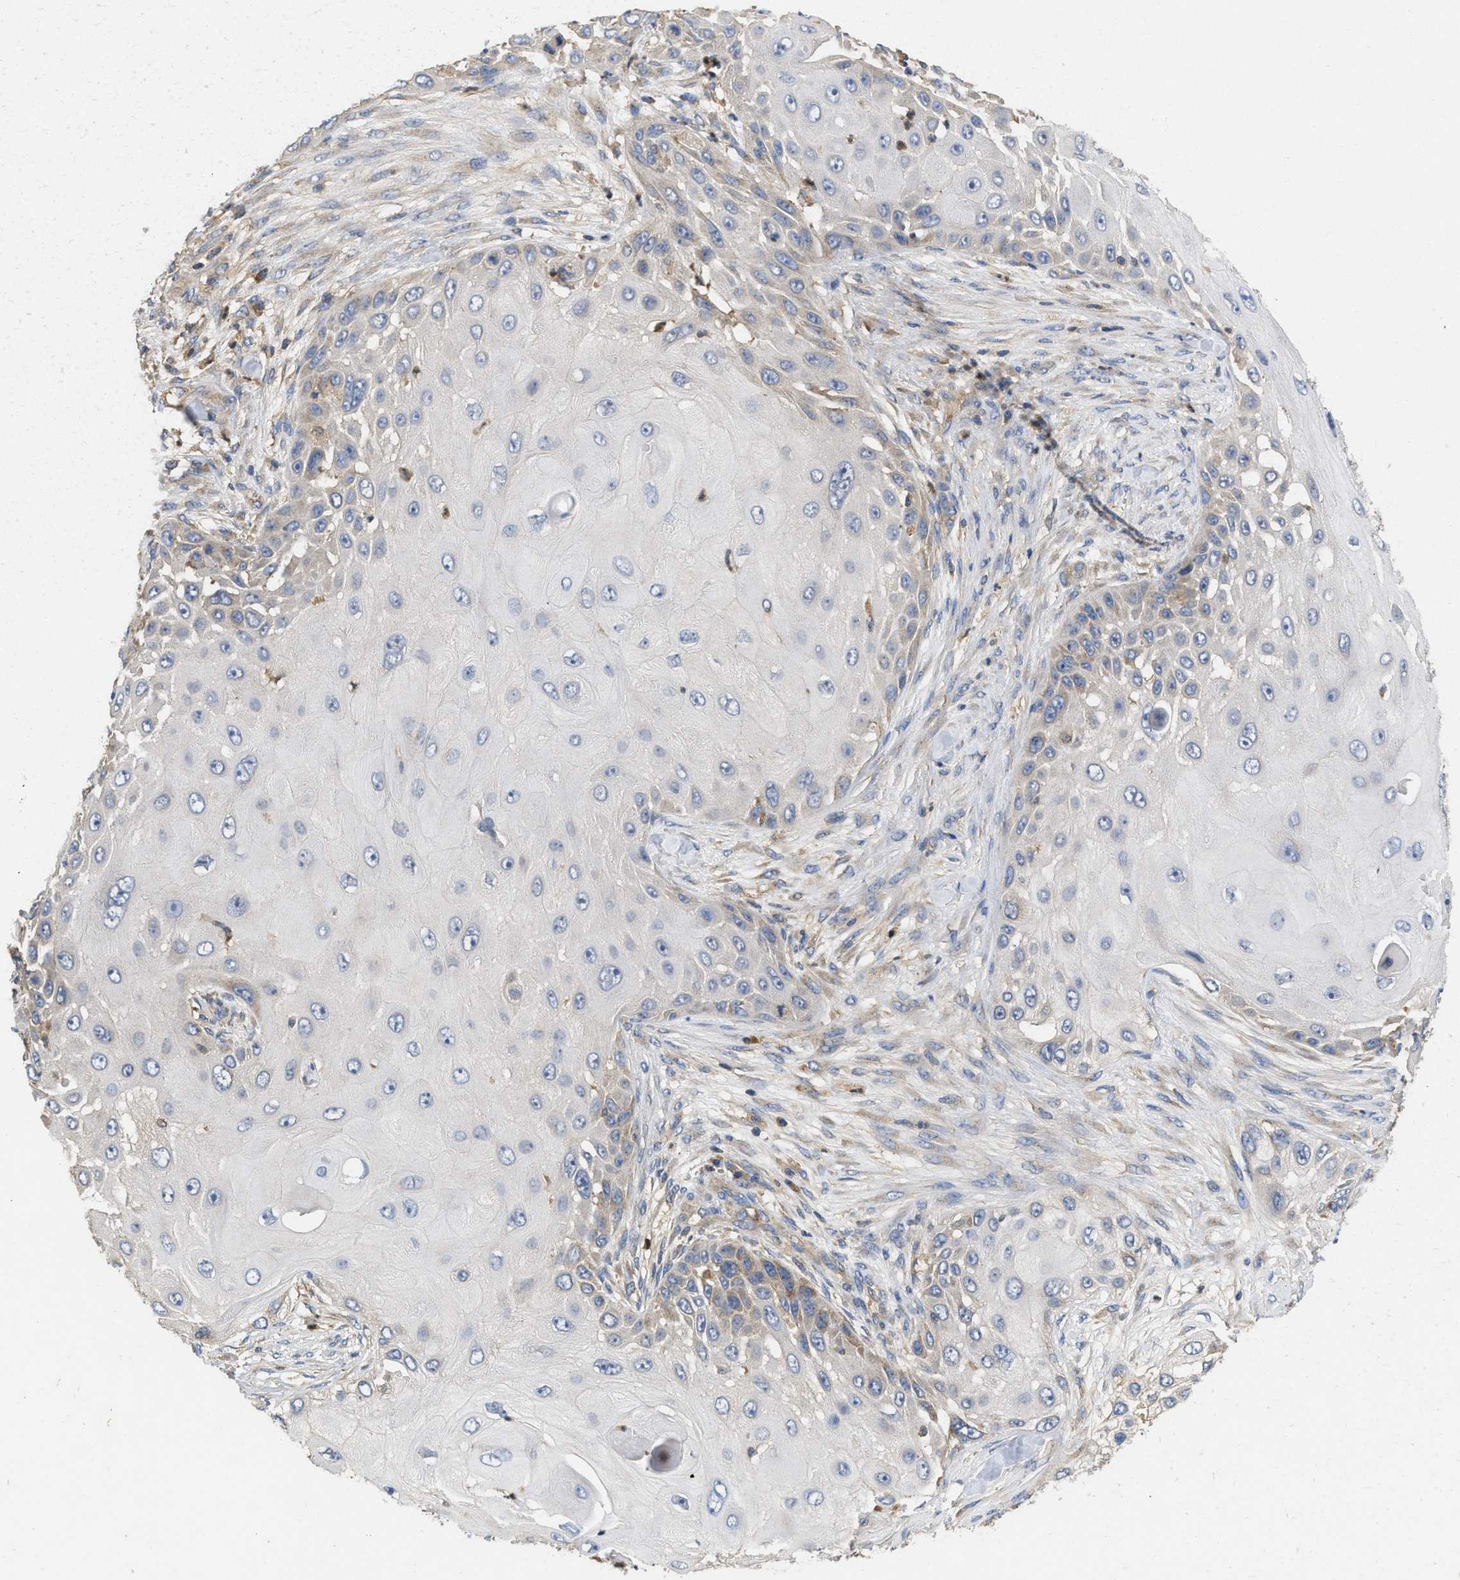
{"staining": {"intensity": "weak", "quantity": "<25%", "location": "cytoplasmic/membranous"}, "tissue": "skin cancer", "cell_type": "Tumor cells", "image_type": "cancer", "snomed": [{"axis": "morphology", "description": "Squamous cell carcinoma, NOS"}, {"axis": "topography", "description": "Skin"}], "caption": "IHC photomicrograph of squamous cell carcinoma (skin) stained for a protein (brown), which displays no expression in tumor cells. (DAB (3,3'-diaminobenzidine) IHC visualized using brightfield microscopy, high magnification).", "gene": "RNF216", "patient": {"sex": "female", "age": 44}}